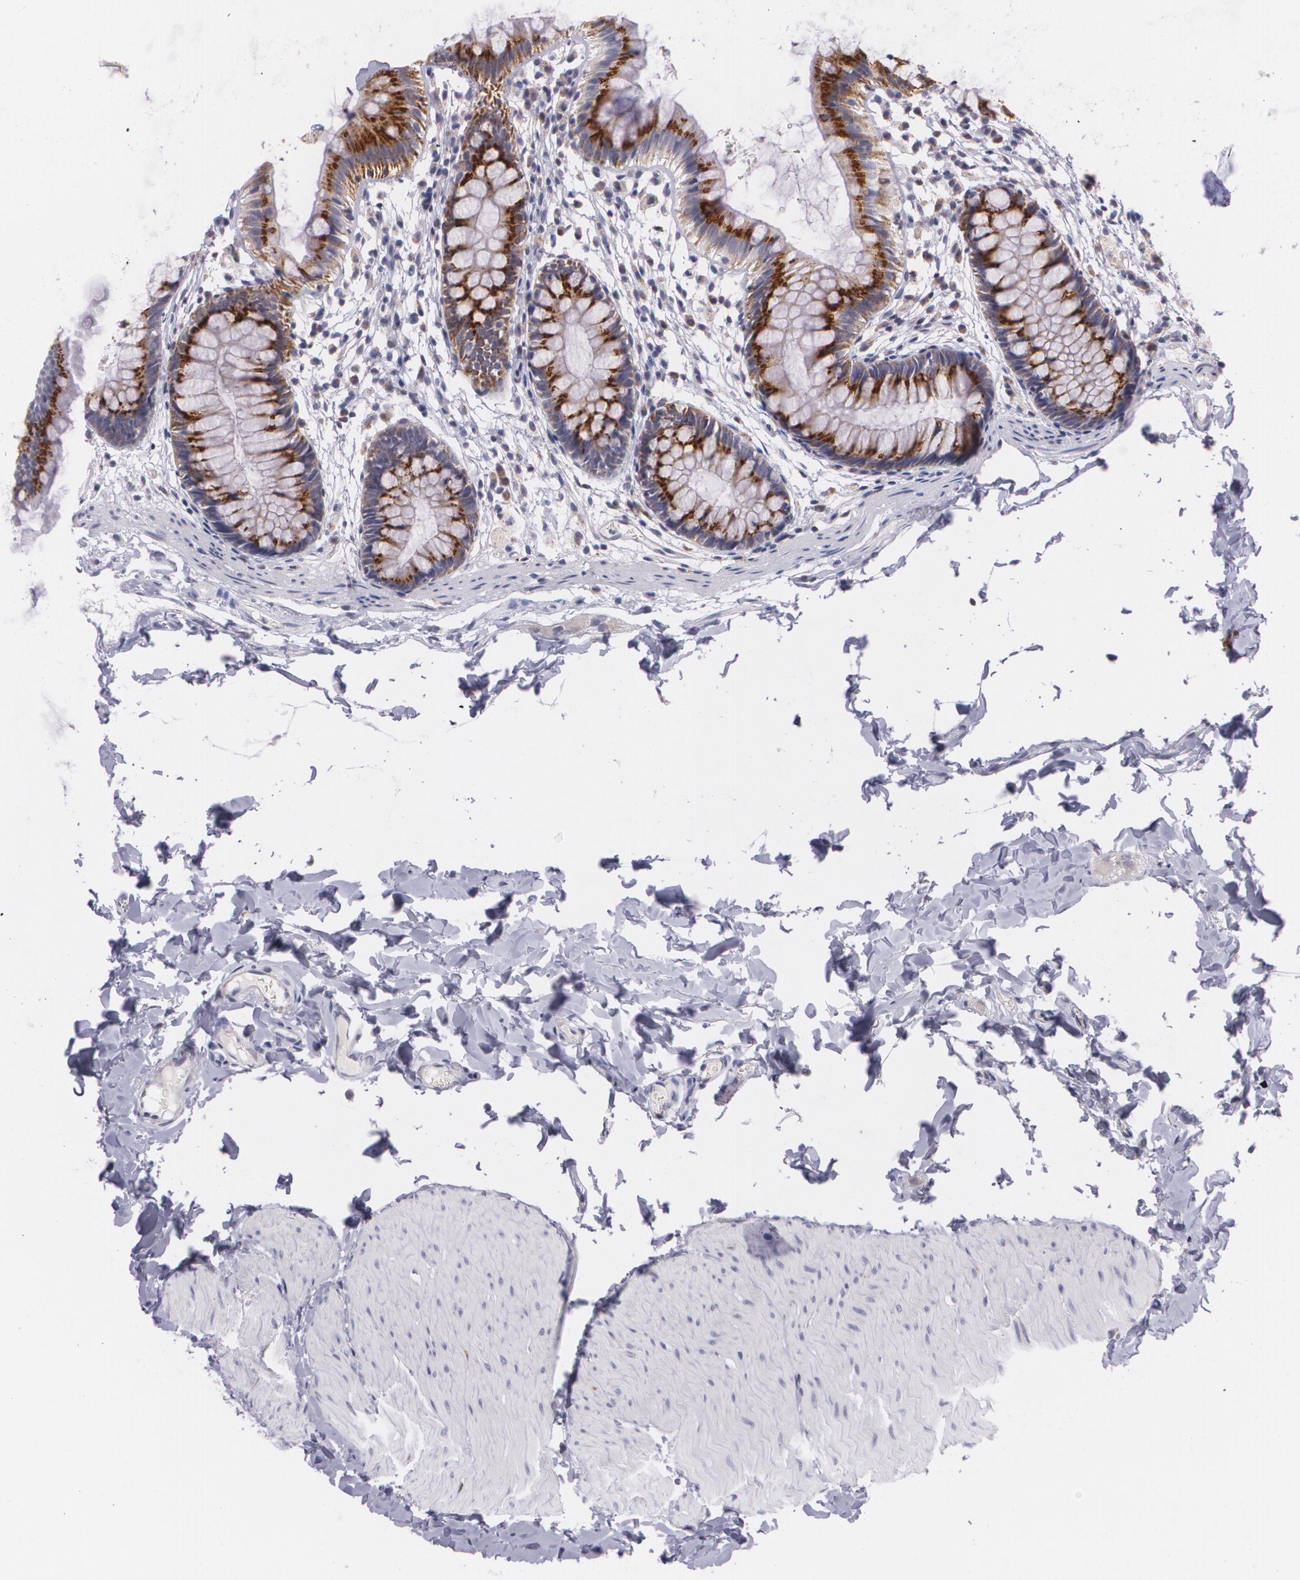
{"staining": {"intensity": "negative", "quantity": "none", "location": "none"}, "tissue": "colon", "cell_type": "Endothelial cells", "image_type": "normal", "snomed": [{"axis": "morphology", "description": "Normal tissue, NOS"}, {"axis": "topography", "description": "Smooth muscle"}, {"axis": "topography", "description": "Colon"}], "caption": "An IHC image of normal colon is shown. There is no staining in endothelial cells of colon. (DAB (3,3'-diaminobenzidine) immunohistochemistry with hematoxylin counter stain).", "gene": "CILK1", "patient": {"sex": "male", "age": 67}}